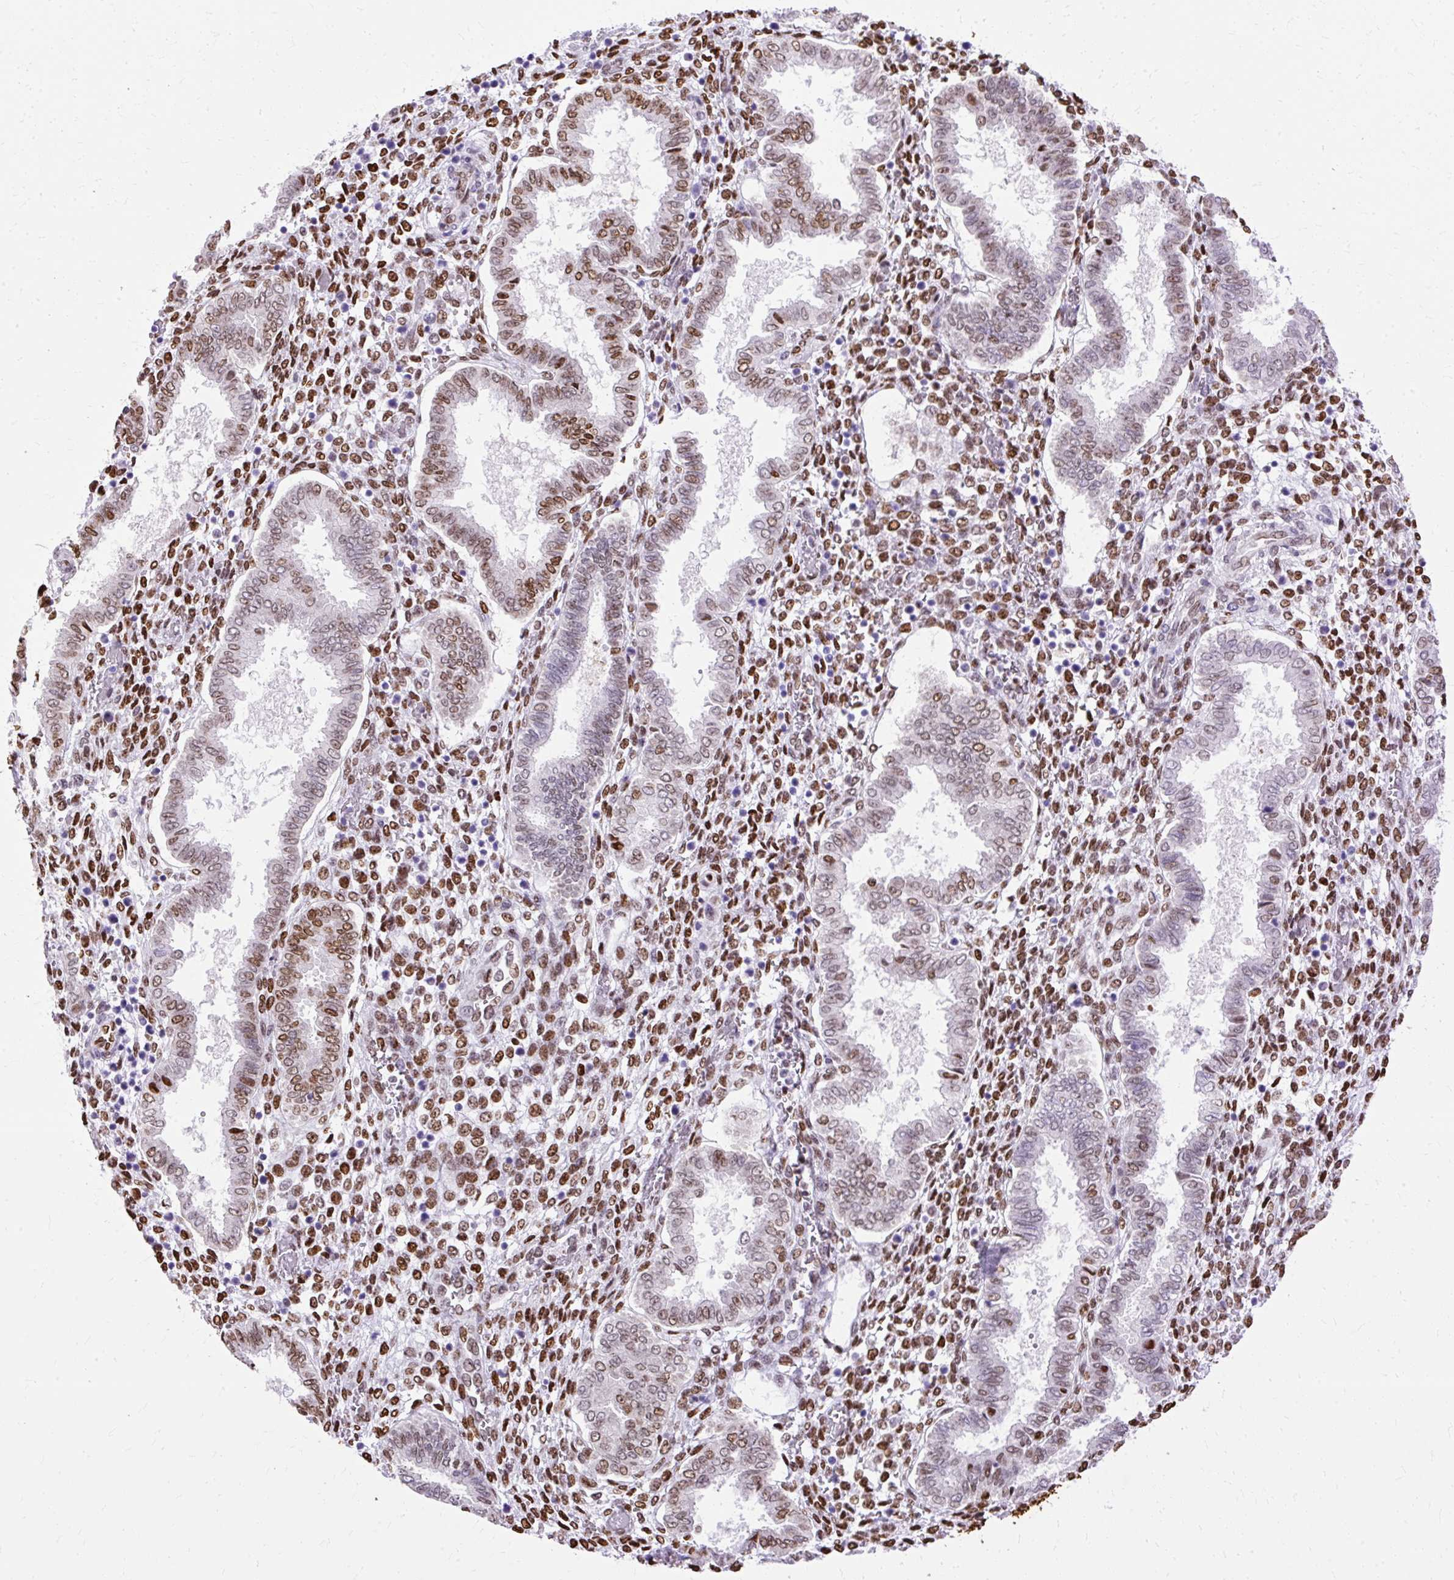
{"staining": {"intensity": "moderate", "quantity": ">75%", "location": "nuclear"}, "tissue": "endometrium", "cell_type": "Cells in endometrial stroma", "image_type": "normal", "snomed": [{"axis": "morphology", "description": "Normal tissue, NOS"}, {"axis": "topography", "description": "Endometrium"}], "caption": "A high-resolution image shows immunohistochemistry staining of benign endometrium, which demonstrates moderate nuclear staining in about >75% of cells in endometrial stroma.", "gene": "TMEM184C", "patient": {"sex": "female", "age": 24}}